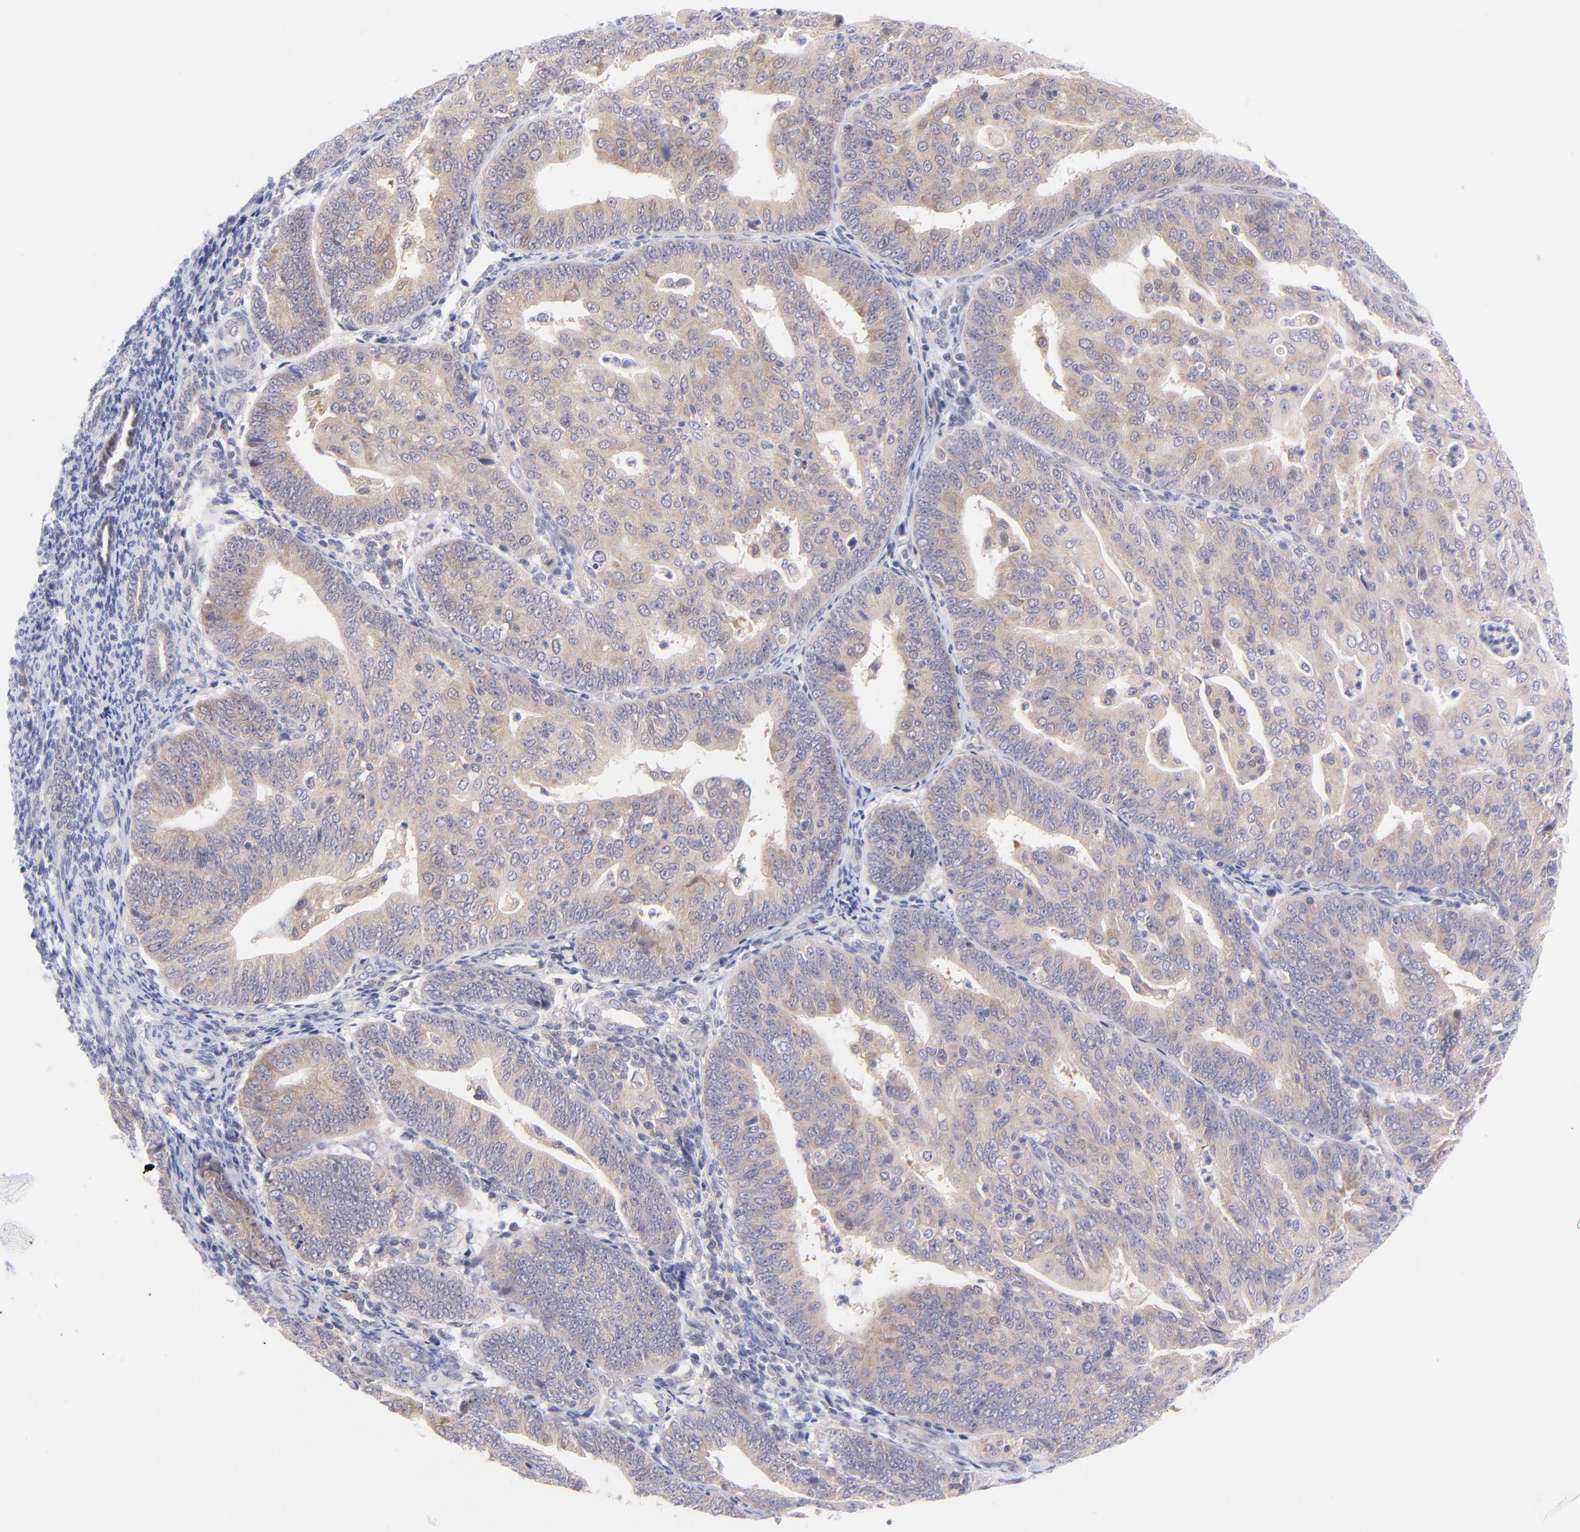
{"staining": {"intensity": "weak", "quantity": ">75%", "location": "cytoplasmic/membranous"}, "tissue": "endometrial cancer", "cell_type": "Tumor cells", "image_type": "cancer", "snomed": [{"axis": "morphology", "description": "Adenocarcinoma, NOS"}, {"axis": "topography", "description": "Endometrium"}], "caption": "Immunohistochemistry (IHC) of human adenocarcinoma (endometrial) shows low levels of weak cytoplasmic/membranous expression in about >75% of tumor cells. Nuclei are stained in blue.", "gene": "PBDC1", "patient": {"sex": "female", "age": 56}}